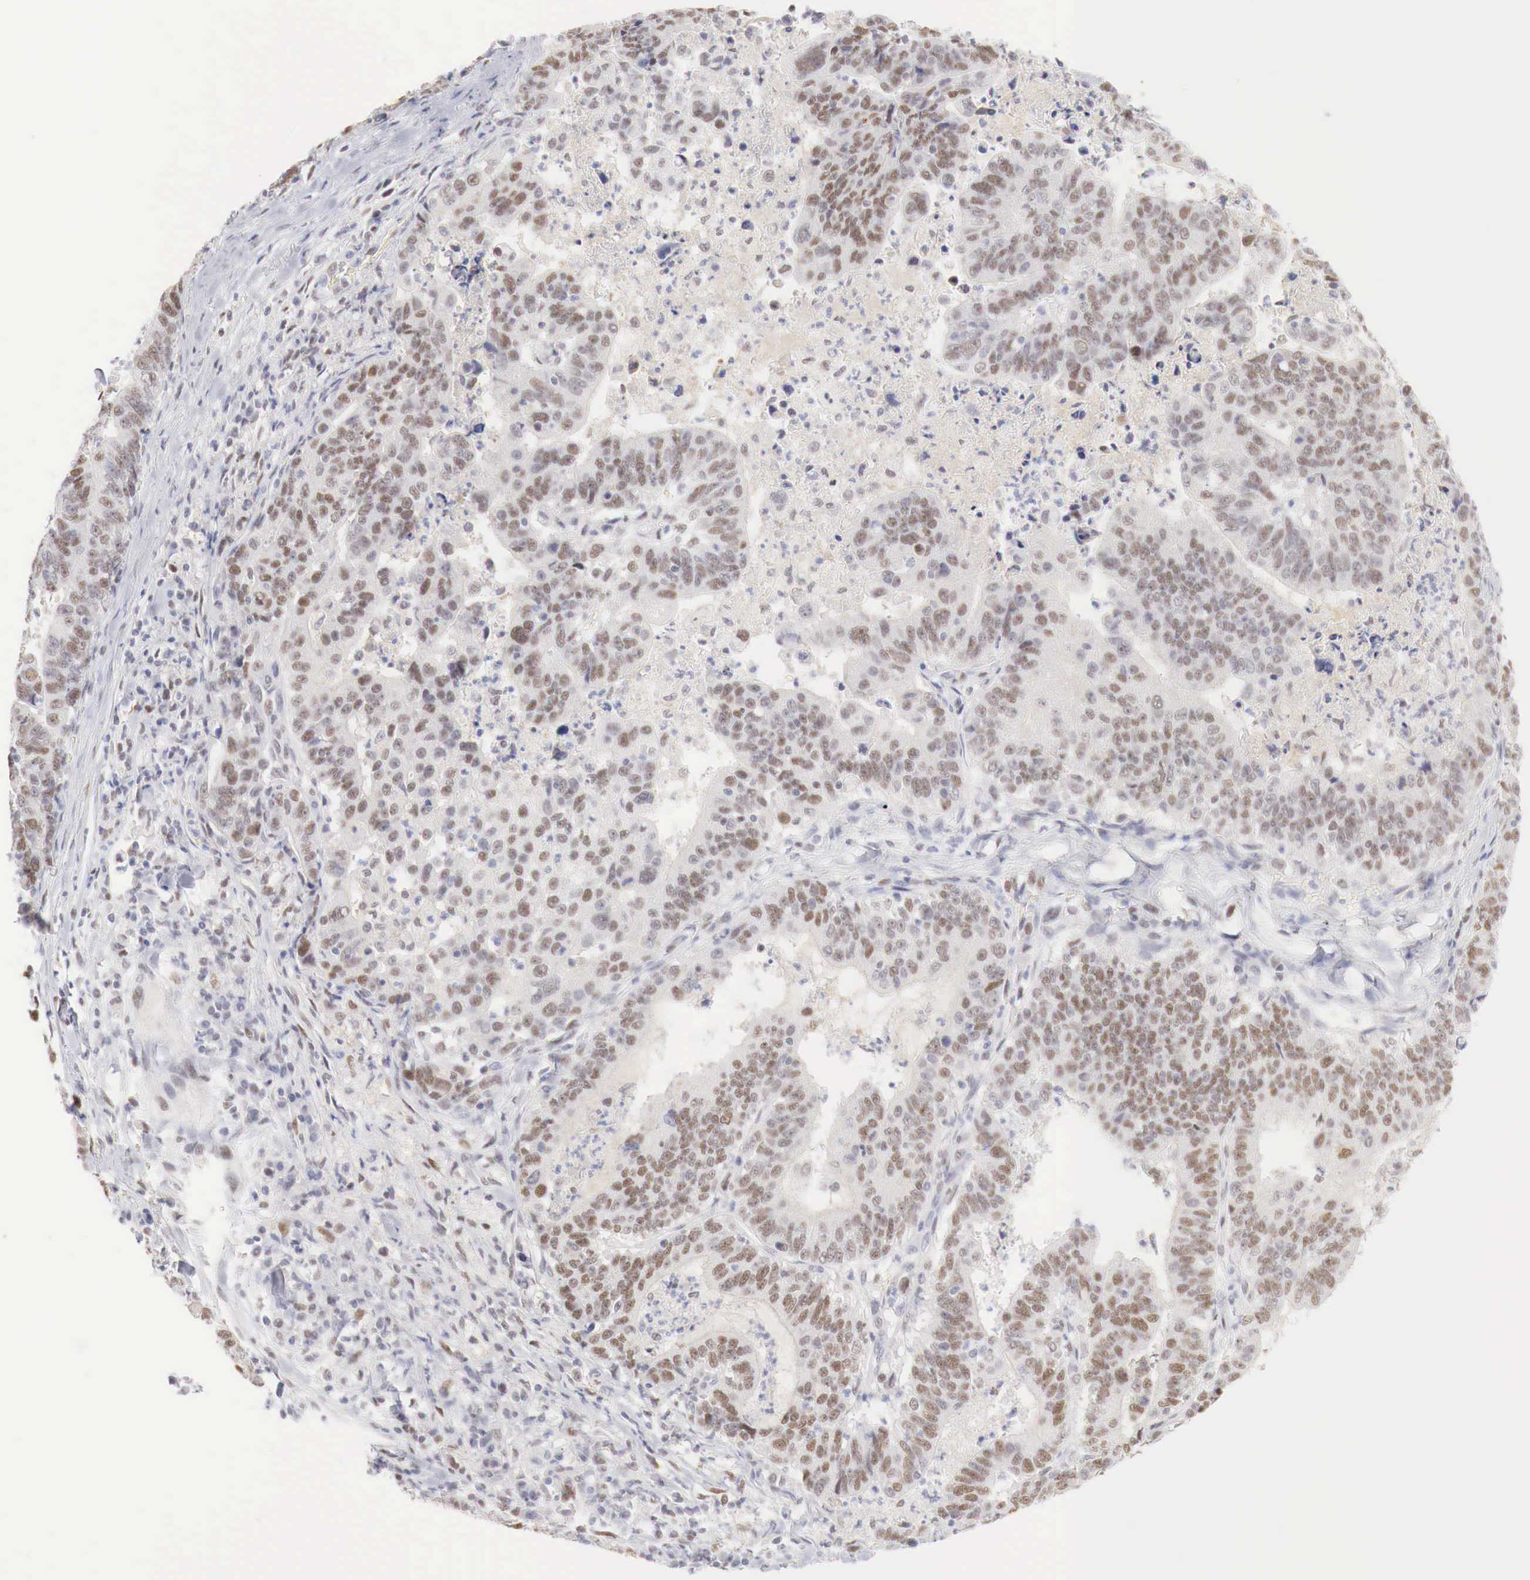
{"staining": {"intensity": "moderate", "quantity": ">75%", "location": "nuclear"}, "tissue": "stomach cancer", "cell_type": "Tumor cells", "image_type": "cancer", "snomed": [{"axis": "morphology", "description": "Adenocarcinoma, NOS"}, {"axis": "topography", "description": "Stomach, upper"}], "caption": "The histopathology image displays staining of adenocarcinoma (stomach), revealing moderate nuclear protein positivity (brown color) within tumor cells.", "gene": "FOXP2", "patient": {"sex": "female", "age": 50}}